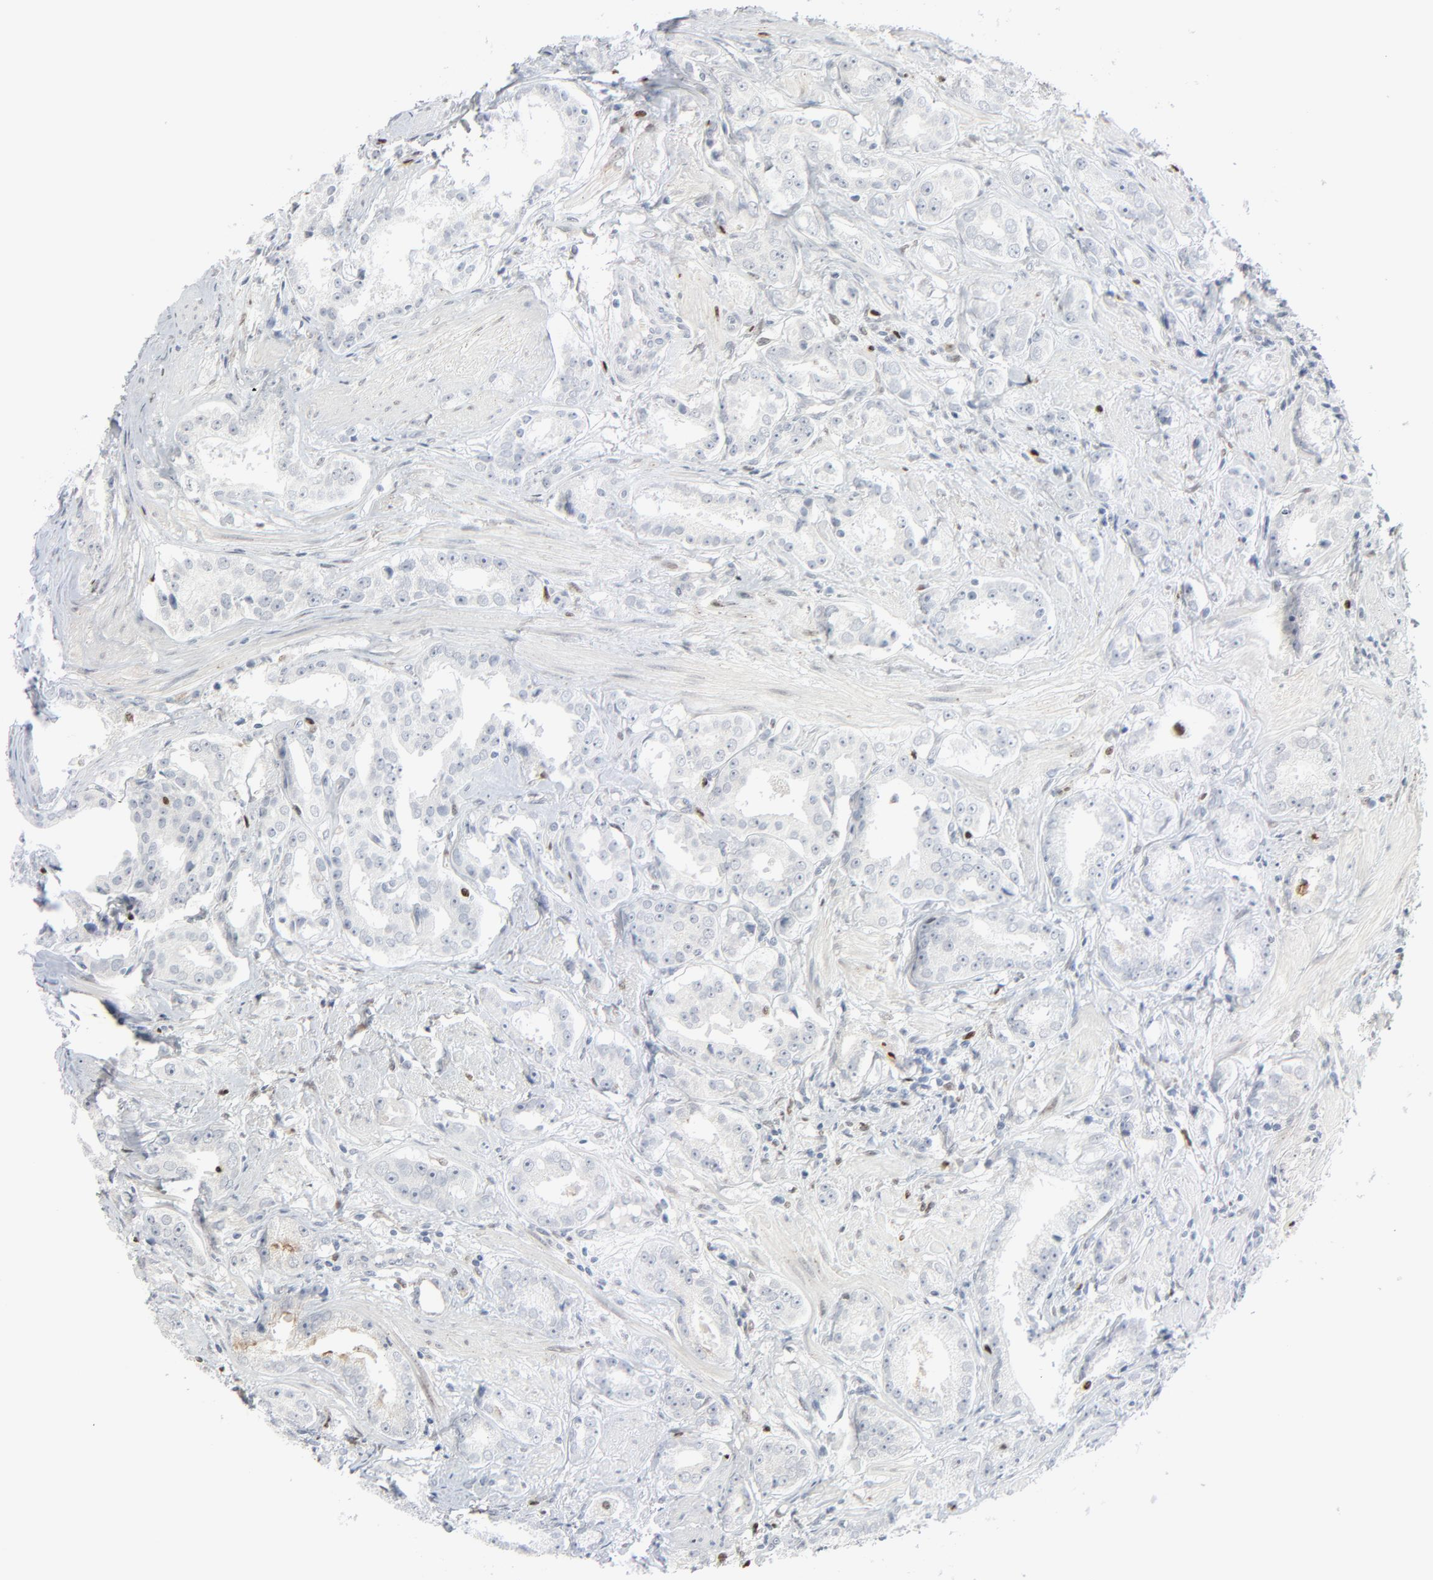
{"staining": {"intensity": "negative", "quantity": "none", "location": "none"}, "tissue": "prostate cancer", "cell_type": "Tumor cells", "image_type": "cancer", "snomed": [{"axis": "morphology", "description": "Adenocarcinoma, Medium grade"}, {"axis": "topography", "description": "Prostate"}], "caption": "This histopathology image is of prostate cancer (adenocarcinoma (medium-grade)) stained with immunohistochemistry to label a protein in brown with the nuclei are counter-stained blue. There is no staining in tumor cells.", "gene": "MITF", "patient": {"sex": "male", "age": 59}}